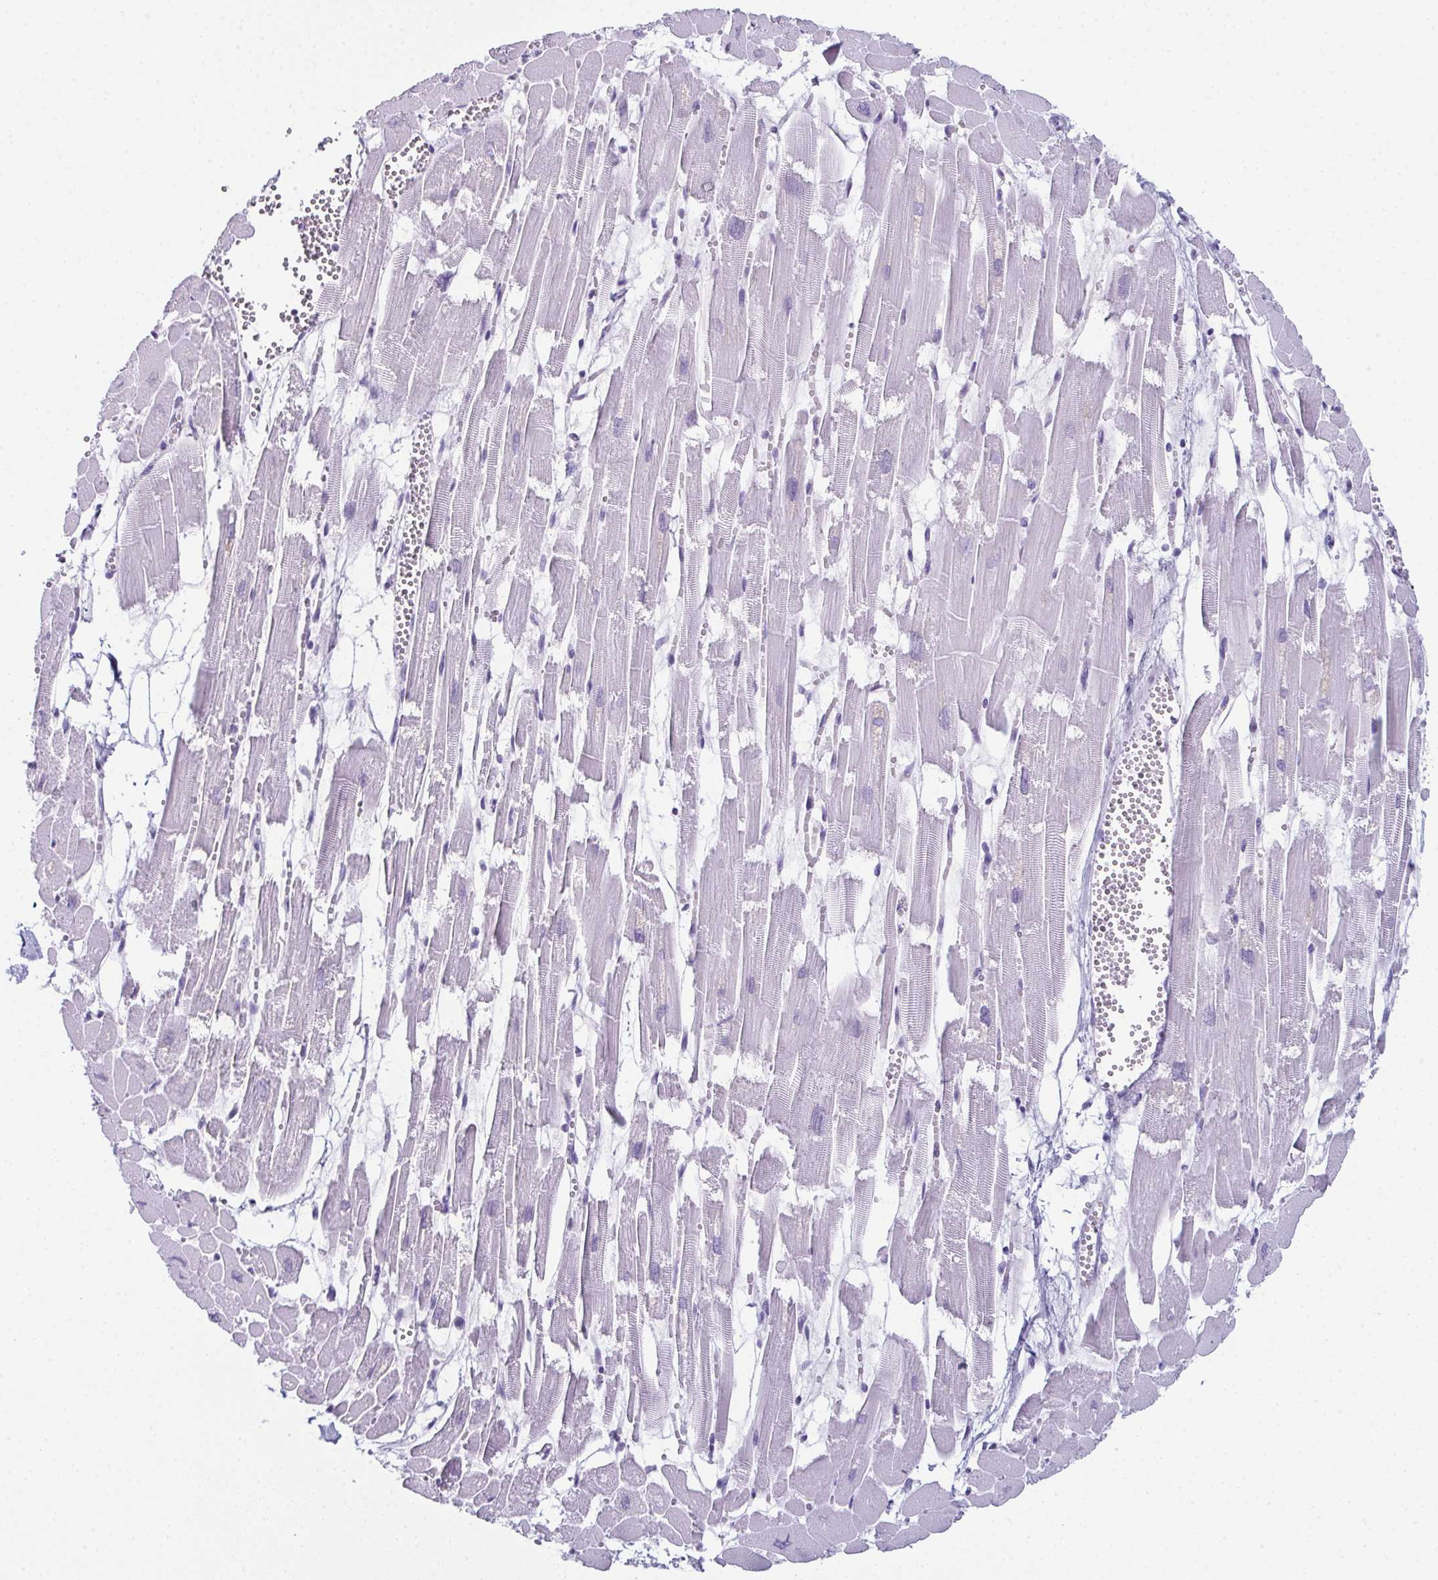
{"staining": {"intensity": "negative", "quantity": "none", "location": "none"}, "tissue": "heart muscle", "cell_type": "Cardiomyocytes", "image_type": "normal", "snomed": [{"axis": "morphology", "description": "Normal tissue, NOS"}, {"axis": "topography", "description": "Heart"}], "caption": "High power microscopy photomicrograph of an immunohistochemistry histopathology image of normal heart muscle, revealing no significant expression in cardiomyocytes.", "gene": "ENKUR", "patient": {"sex": "female", "age": 52}}